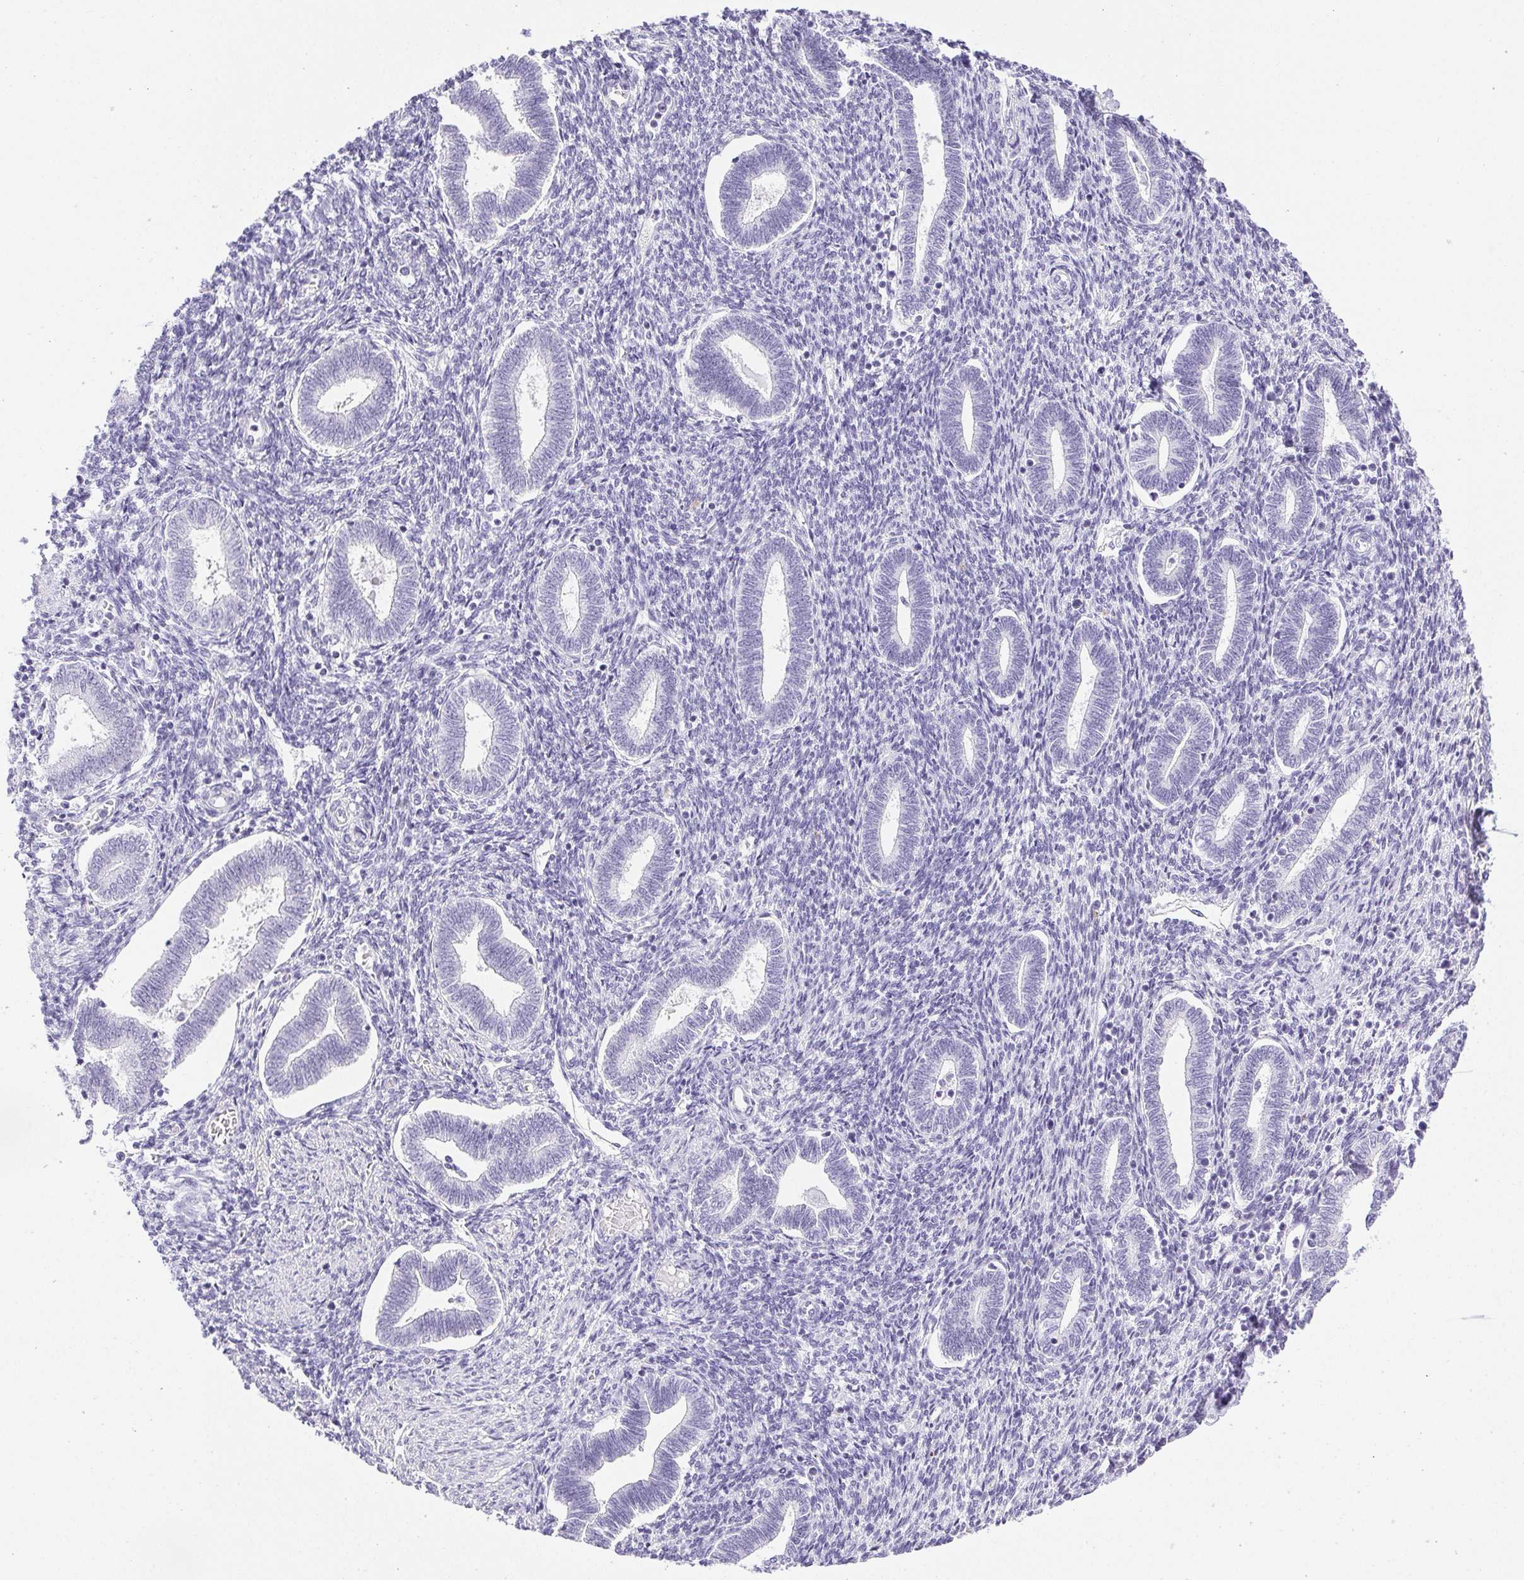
{"staining": {"intensity": "negative", "quantity": "none", "location": "none"}, "tissue": "endometrium", "cell_type": "Cells in endometrial stroma", "image_type": "normal", "snomed": [{"axis": "morphology", "description": "Normal tissue, NOS"}, {"axis": "topography", "description": "Endometrium"}], "caption": "Endometrium was stained to show a protein in brown. There is no significant positivity in cells in endometrial stroma. (IHC, brightfield microscopy, high magnification).", "gene": "HLA", "patient": {"sex": "female", "age": 42}}